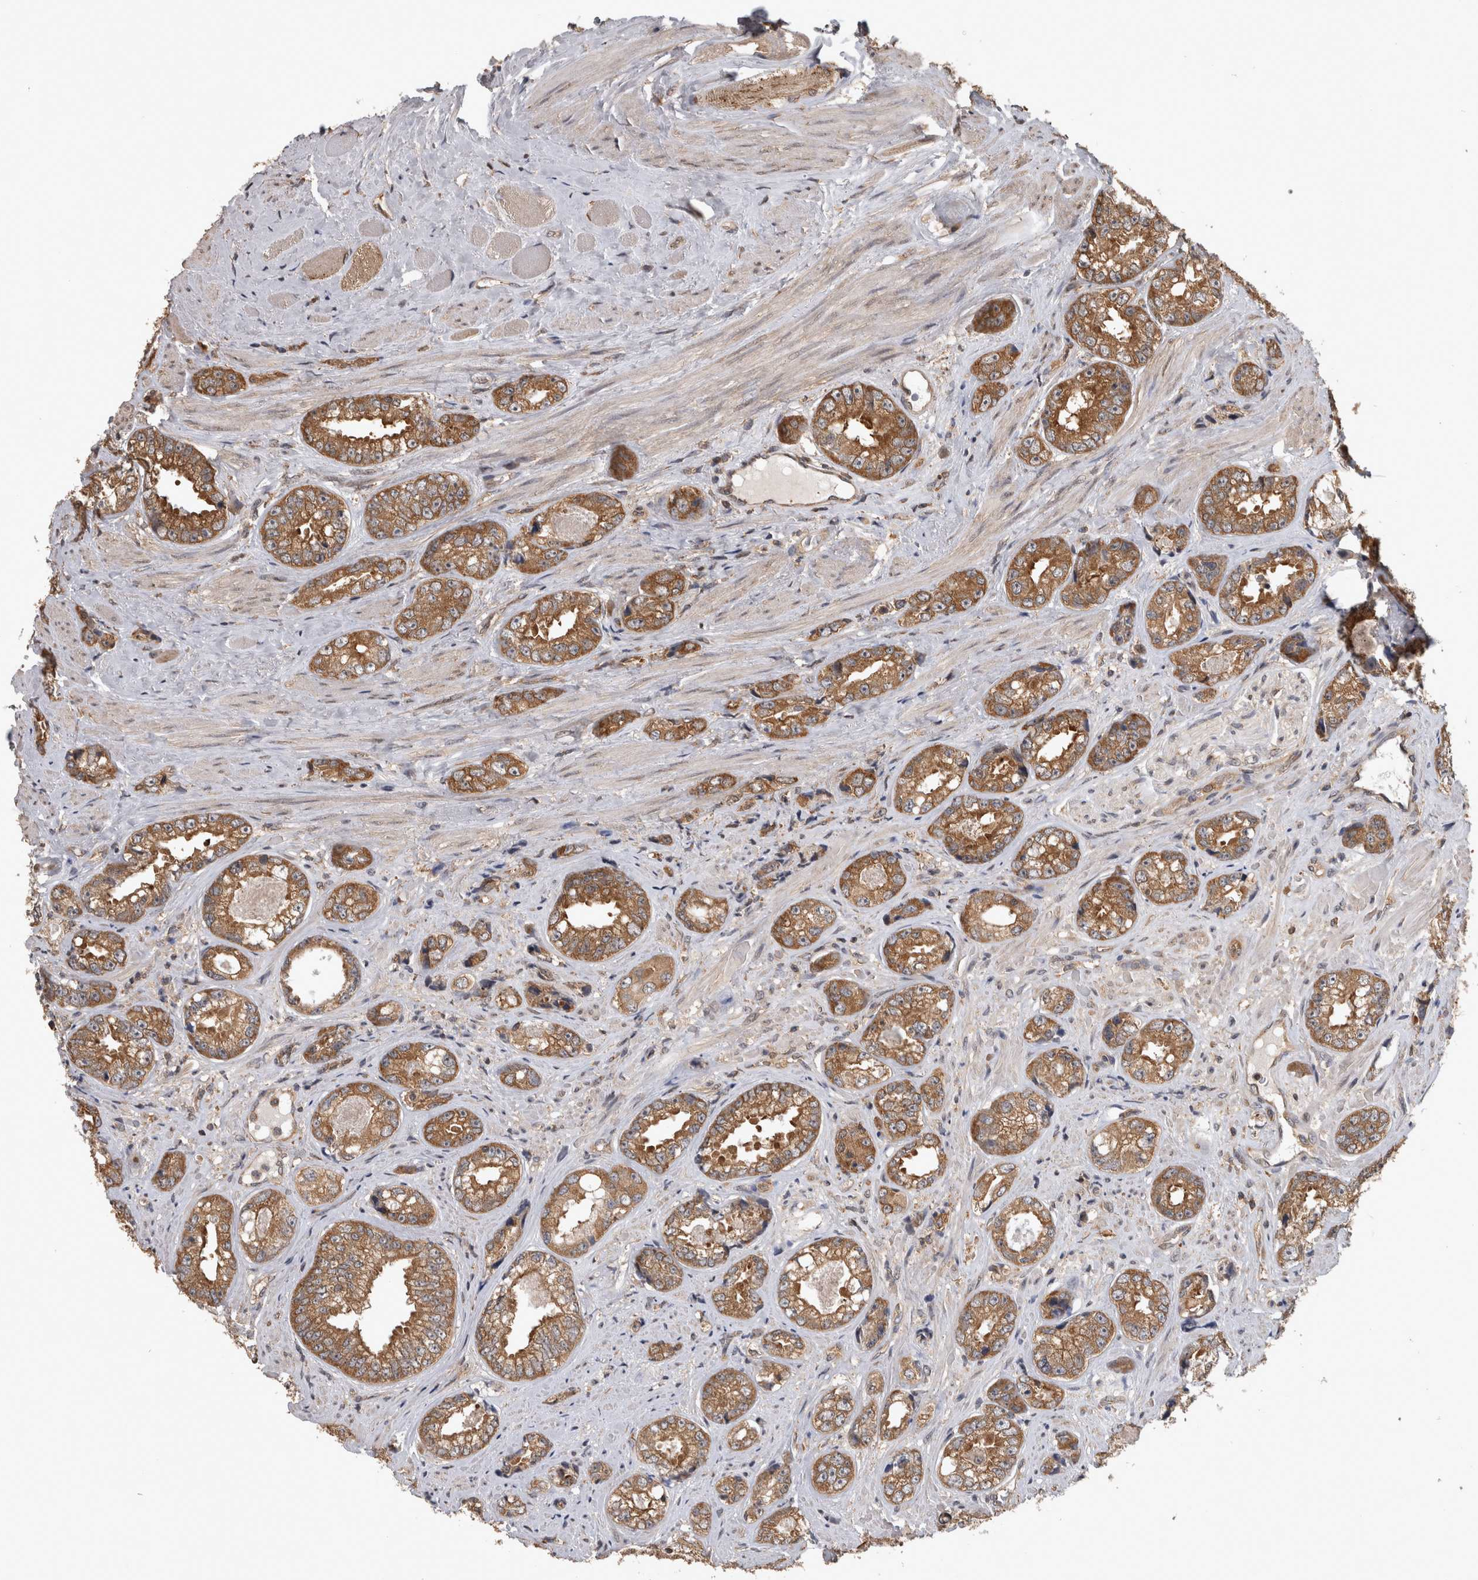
{"staining": {"intensity": "moderate", "quantity": ">75%", "location": "cytoplasmic/membranous"}, "tissue": "prostate cancer", "cell_type": "Tumor cells", "image_type": "cancer", "snomed": [{"axis": "morphology", "description": "Adenocarcinoma, High grade"}, {"axis": "topography", "description": "Prostate"}], "caption": "The immunohistochemical stain shows moderate cytoplasmic/membranous positivity in tumor cells of prostate cancer tissue.", "gene": "ATXN2", "patient": {"sex": "male", "age": 61}}